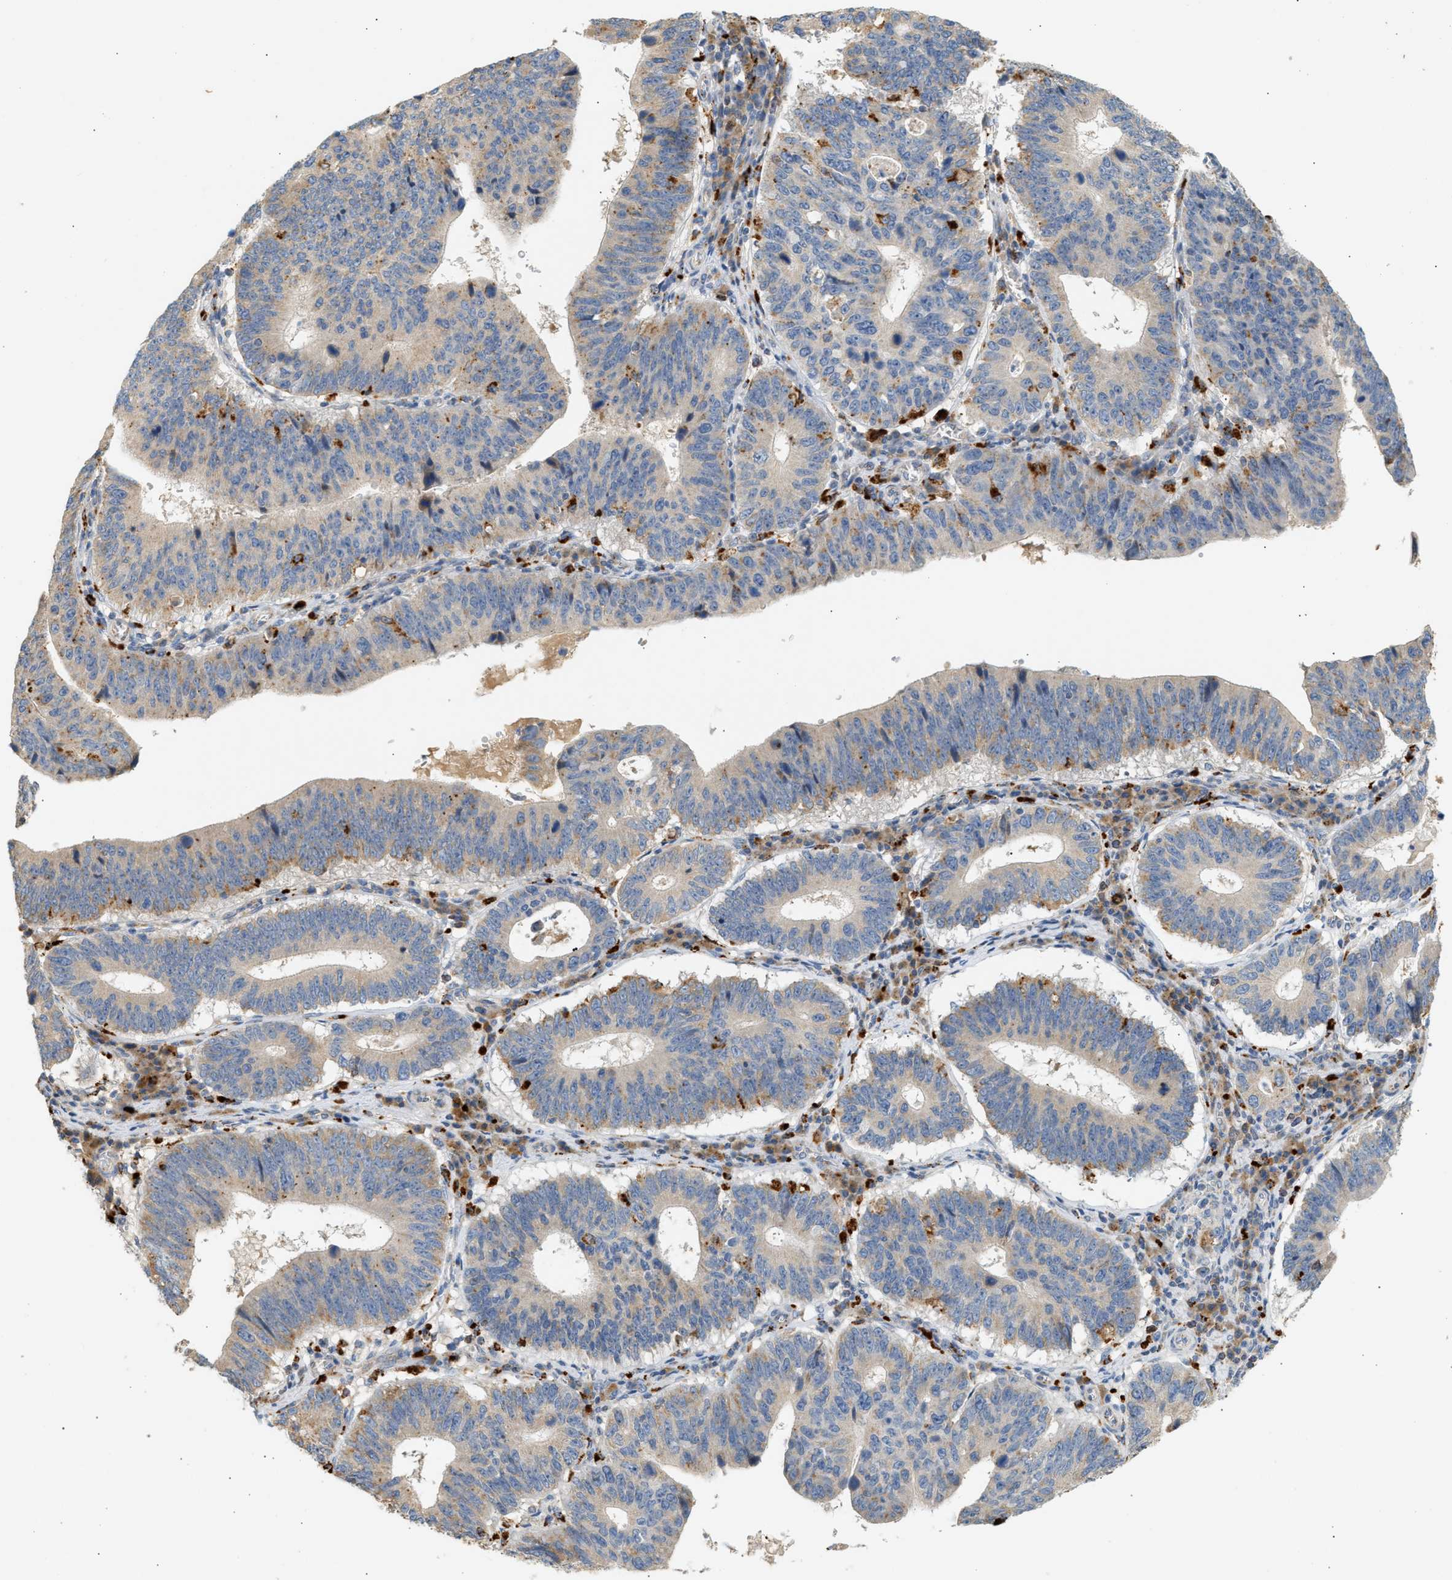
{"staining": {"intensity": "negative", "quantity": "none", "location": "none"}, "tissue": "stomach cancer", "cell_type": "Tumor cells", "image_type": "cancer", "snomed": [{"axis": "morphology", "description": "Adenocarcinoma, NOS"}, {"axis": "topography", "description": "Stomach"}], "caption": "The photomicrograph reveals no staining of tumor cells in stomach cancer.", "gene": "ENTHD1", "patient": {"sex": "male", "age": 59}}